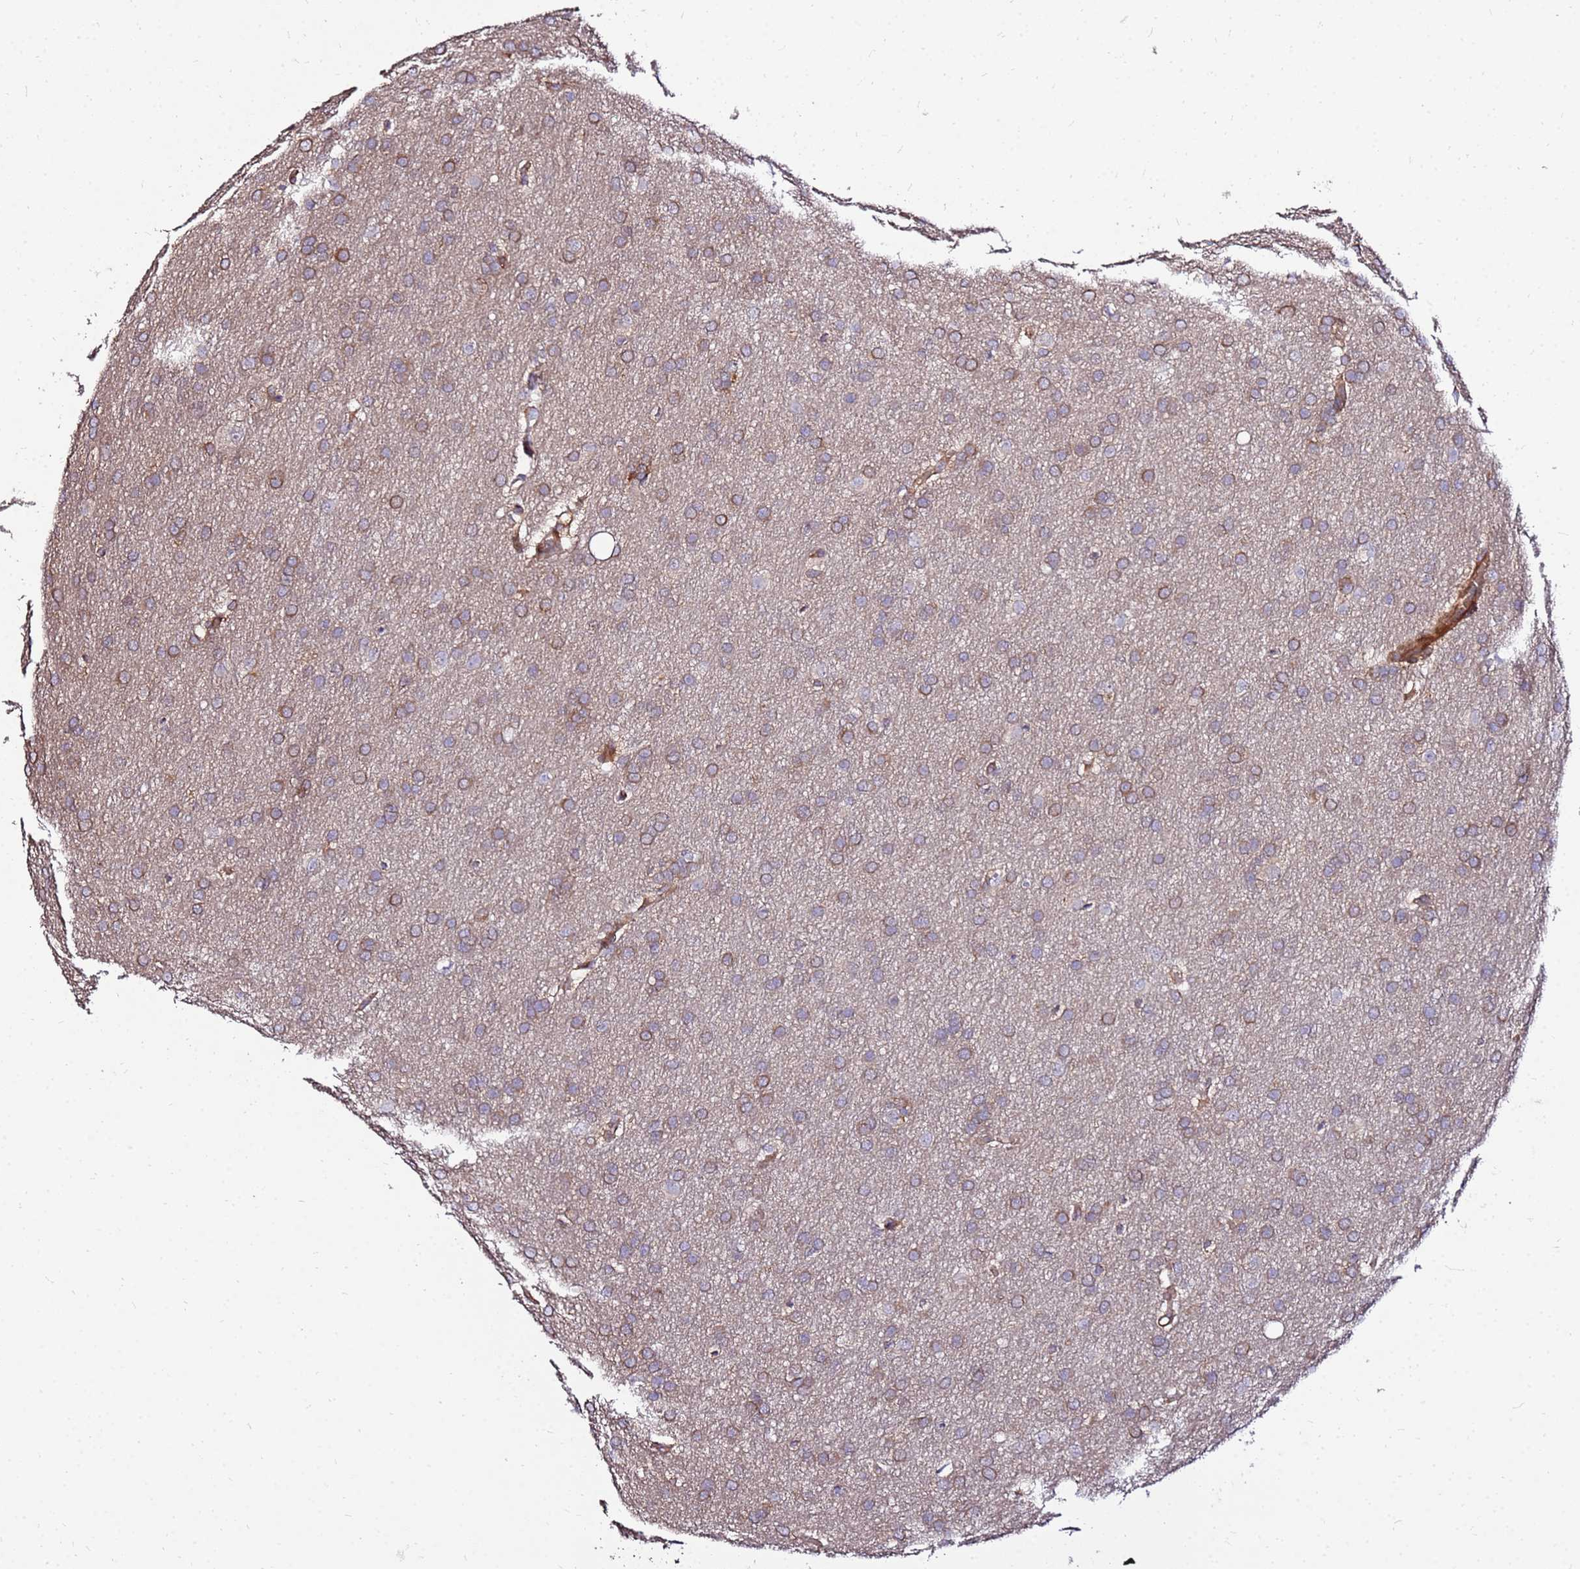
{"staining": {"intensity": "moderate", "quantity": ">75%", "location": "cytoplasmic/membranous"}, "tissue": "glioma", "cell_type": "Tumor cells", "image_type": "cancer", "snomed": [{"axis": "morphology", "description": "Glioma, malignant, Low grade"}, {"axis": "topography", "description": "Brain"}], "caption": "Protein staining of malignant glioma (low-grade) tissue reveals moderate cytoplasmic/membranous expression in about >75% of tumor cells.", "gene": "WWC2", "patient": {"sex": "female", "age": 32}}